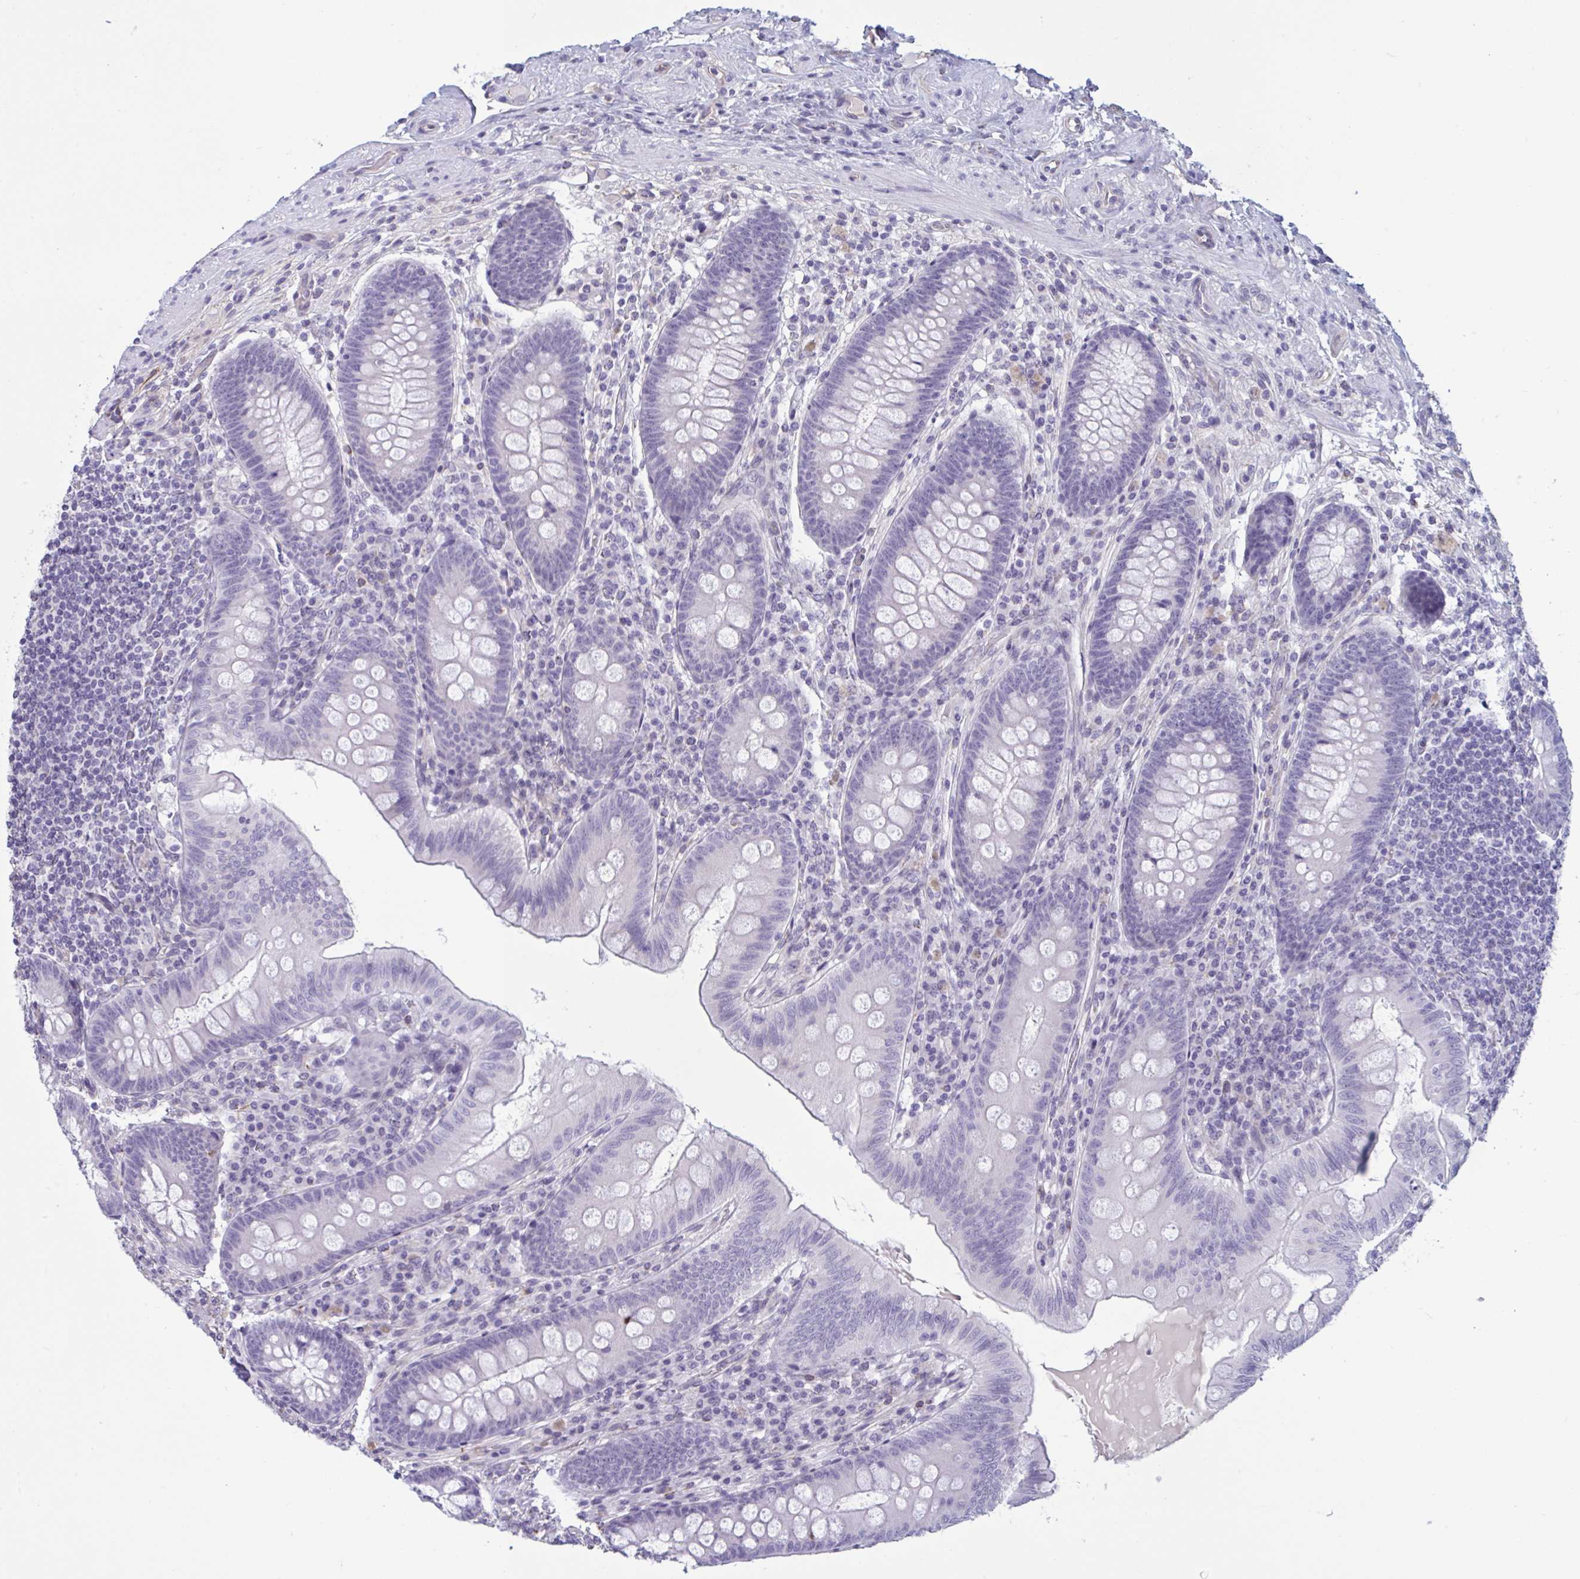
{"staining": {"intensity": "negative", "quantity": "none", "location": "none"}, "tissue": "appendix", "cell_type": "Glandular cells", "image_type": "normal", "snomed": [{"axis": "morphology", "description": "Normal tissue, NOS"}, {"axis": "topography", "description": "Appendix"}], "caption": "Glandular cells are negative for brown protein staining in benign appendix.", "gene": "OR1L3", "patient": {"sex": "male", "age": 71}}